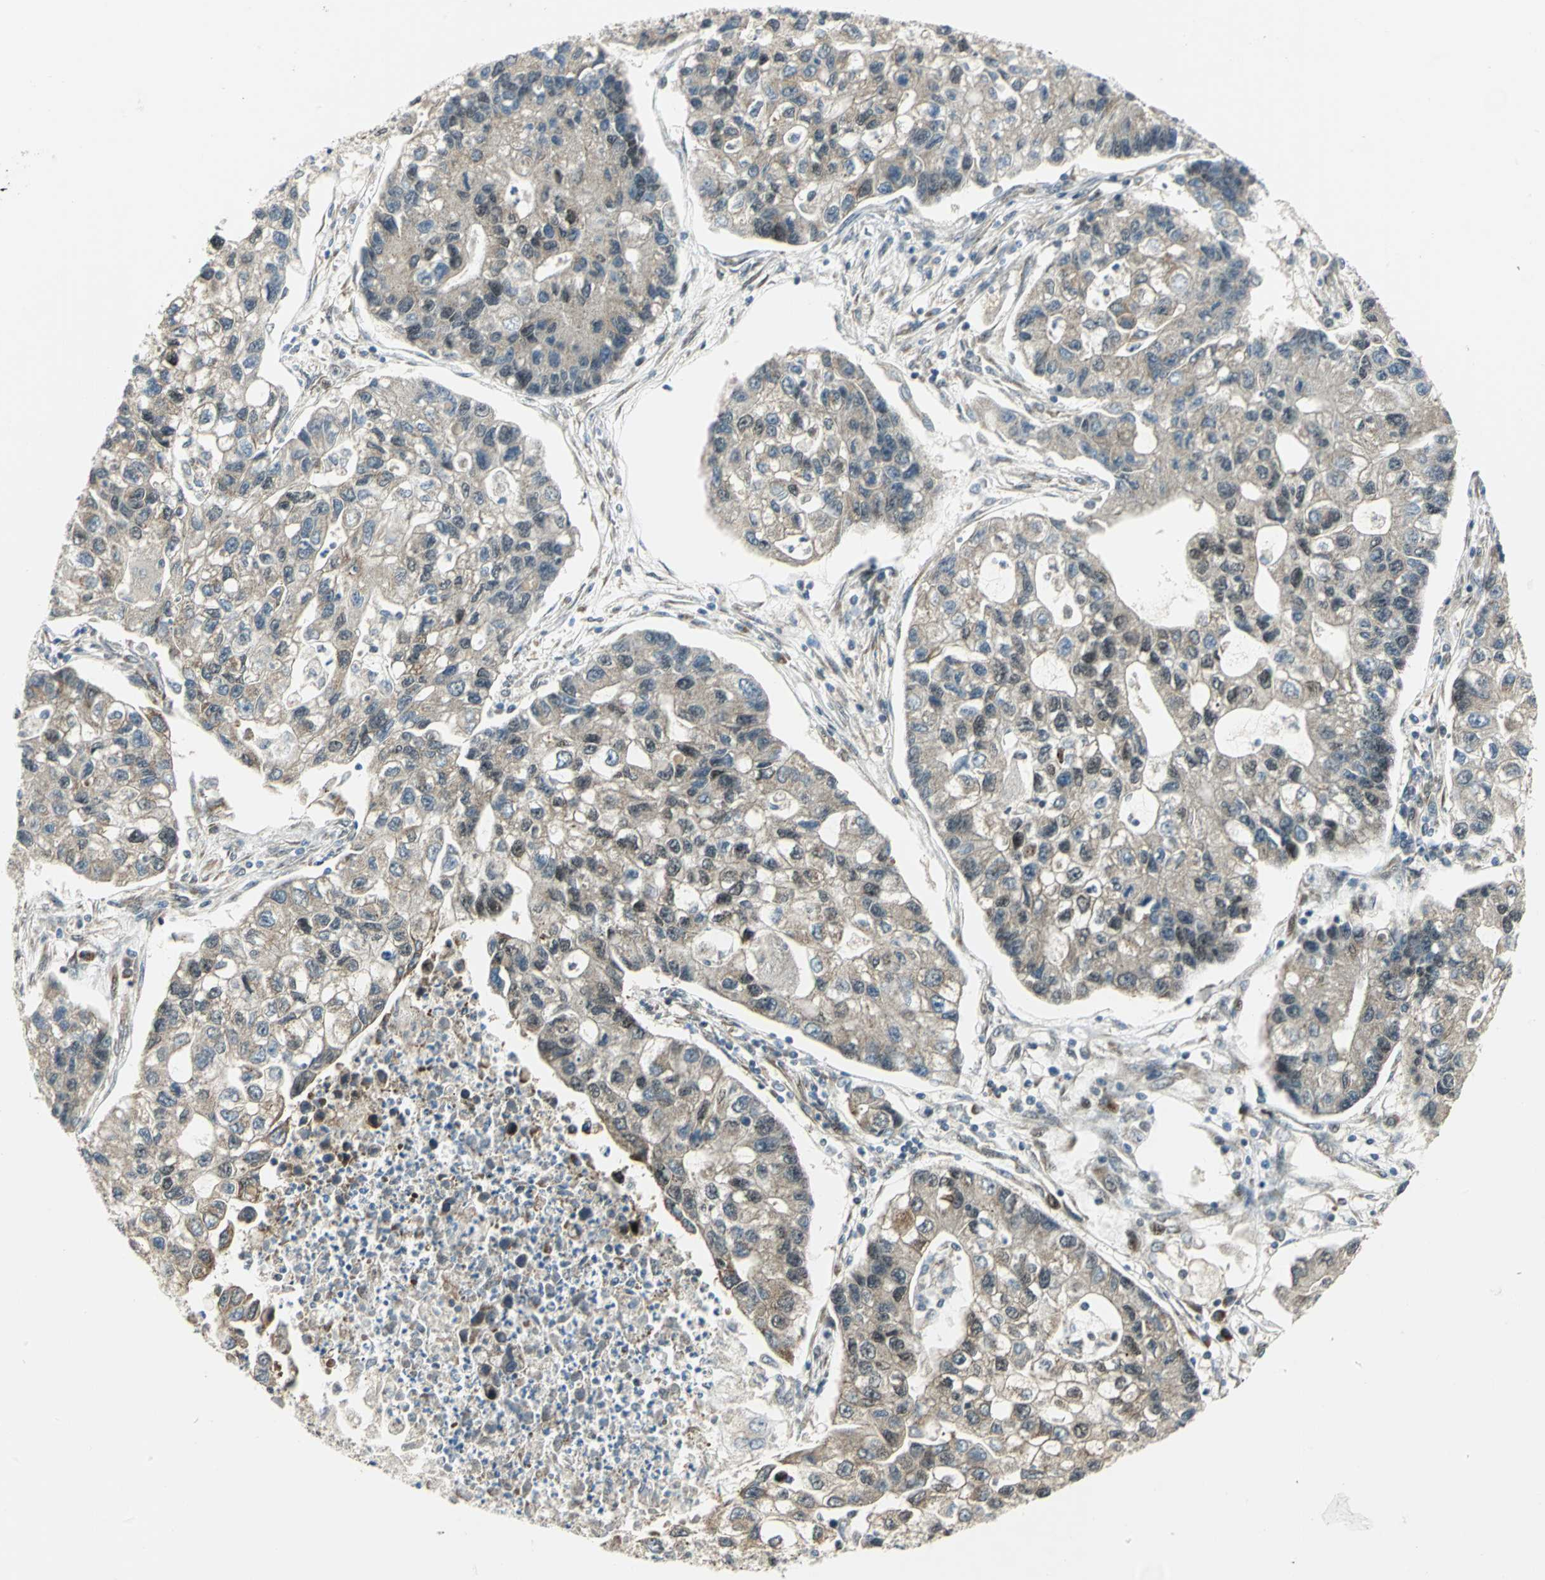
{"staining": {"intensity": "weak", "quantity": ">75%", "location": "cytoplasmic/membranous"}, "tissue": "lung cancer", "cell_type": "Tumor cells", "image_type": "cancer", "snomed": [{"axis": "morphology", "description": "Adenocarcinoma, NOS"}, {"axis": "topography", "description": "Lung"}], "caption": "An immunohistochemistry (IHC) micrograph of tumor tissue is shown. Protein staining in brown labels weak cytoplasmic/membranous positivity in lung cancer (adenocarcinoma) within tumor cells.", "gene": "ATP6V1A", "patient": {"sex": "female", "age": 51}}